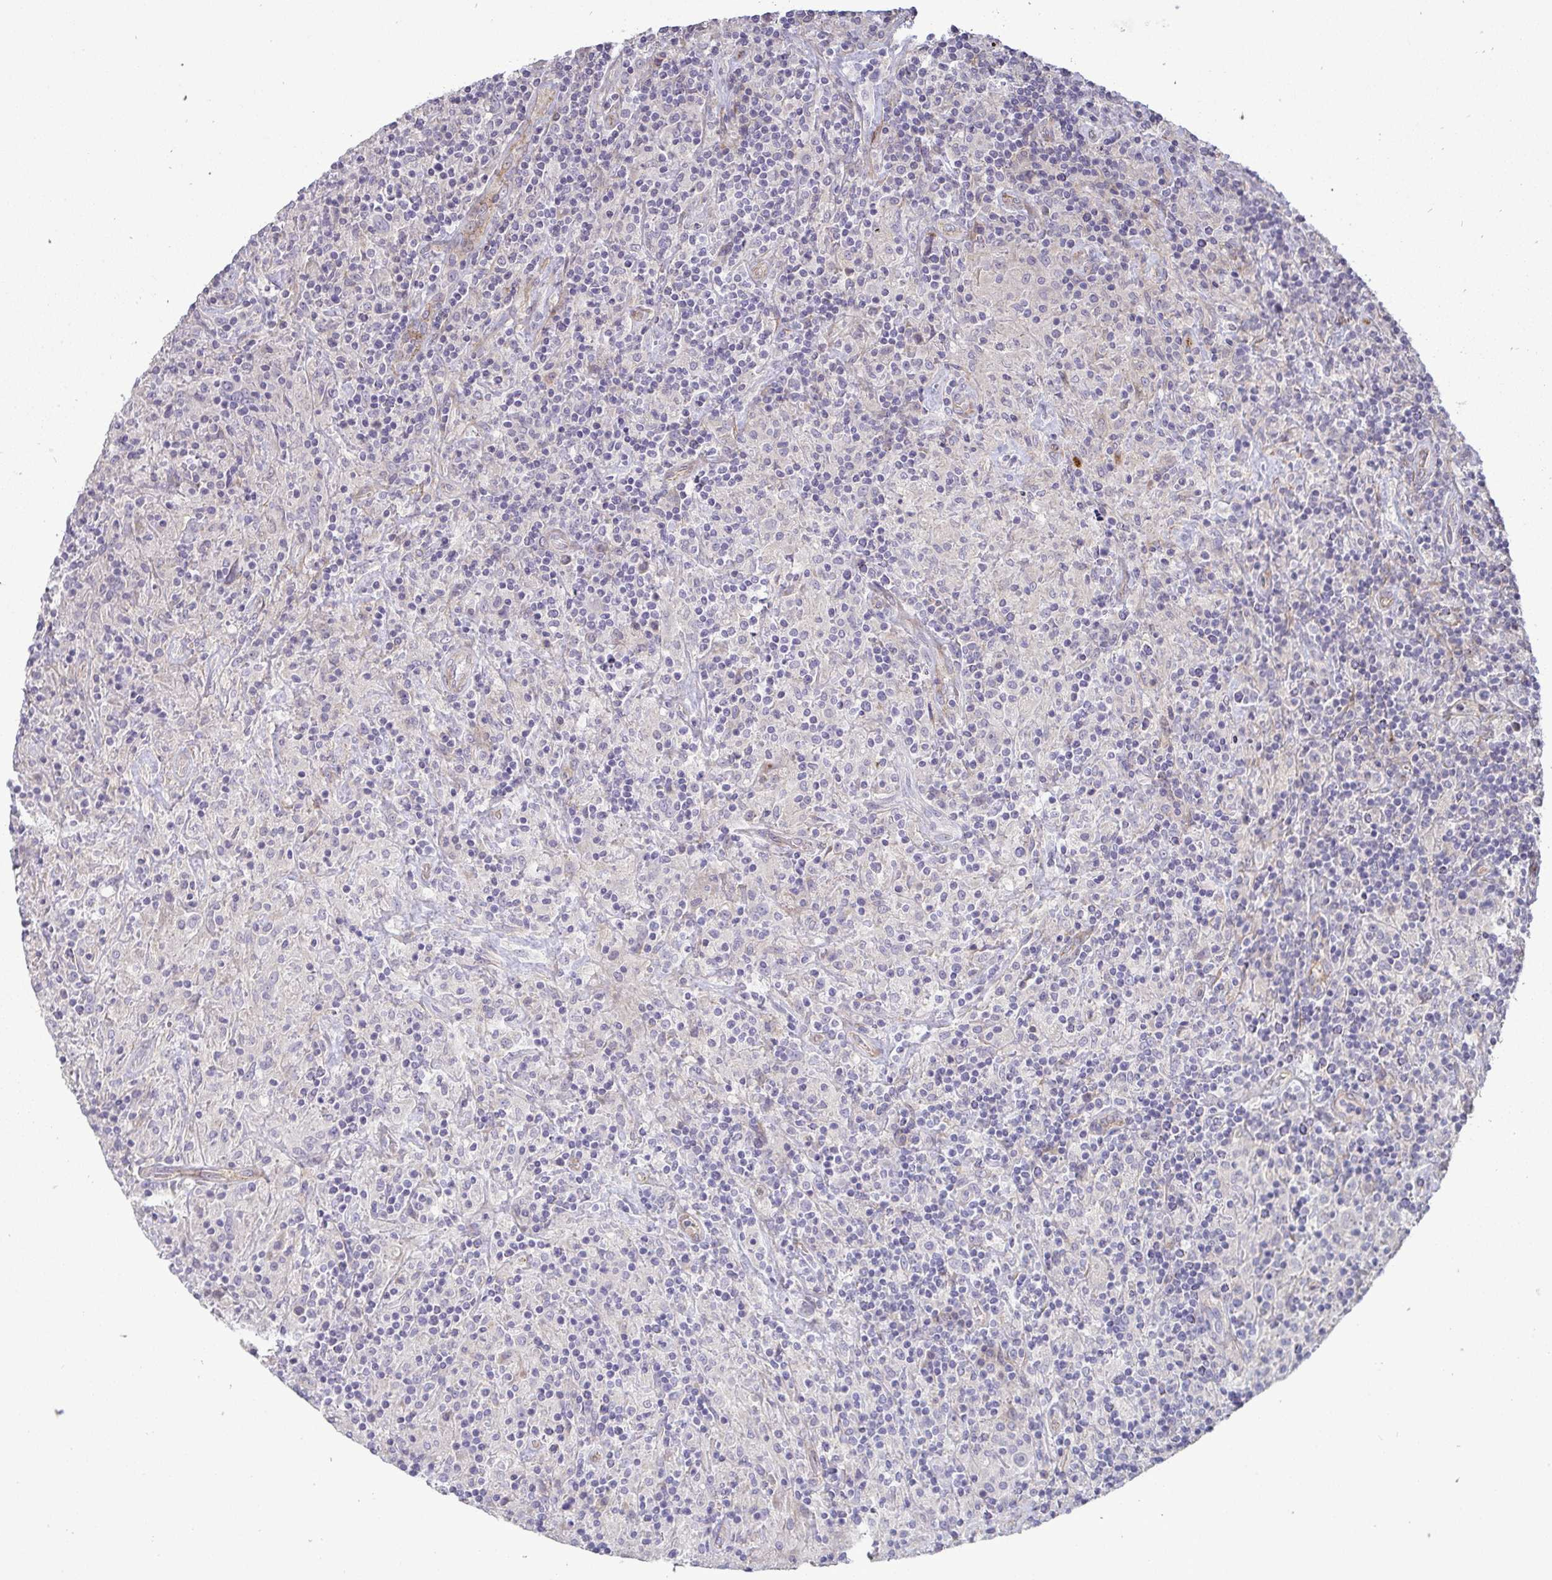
{"staining": {"intensity": "negative", "quantity": "none", "location": "none"}, "tissue": "lymphoma", "cell_type": "Tumor cells", "image_type": "cancer", "snomed": [{"axis": "morphology", "description": "Hodgkin's disease, NOS"}, {"axis": "topography", "description": "Lymph node"}], "caption": "Immunohistochemical staining of human Hodgkin's disease reveals no significant positivity in tumor cells.", "gene": "SH2D1B", "patient": {"sex": "male", "age": 70}}